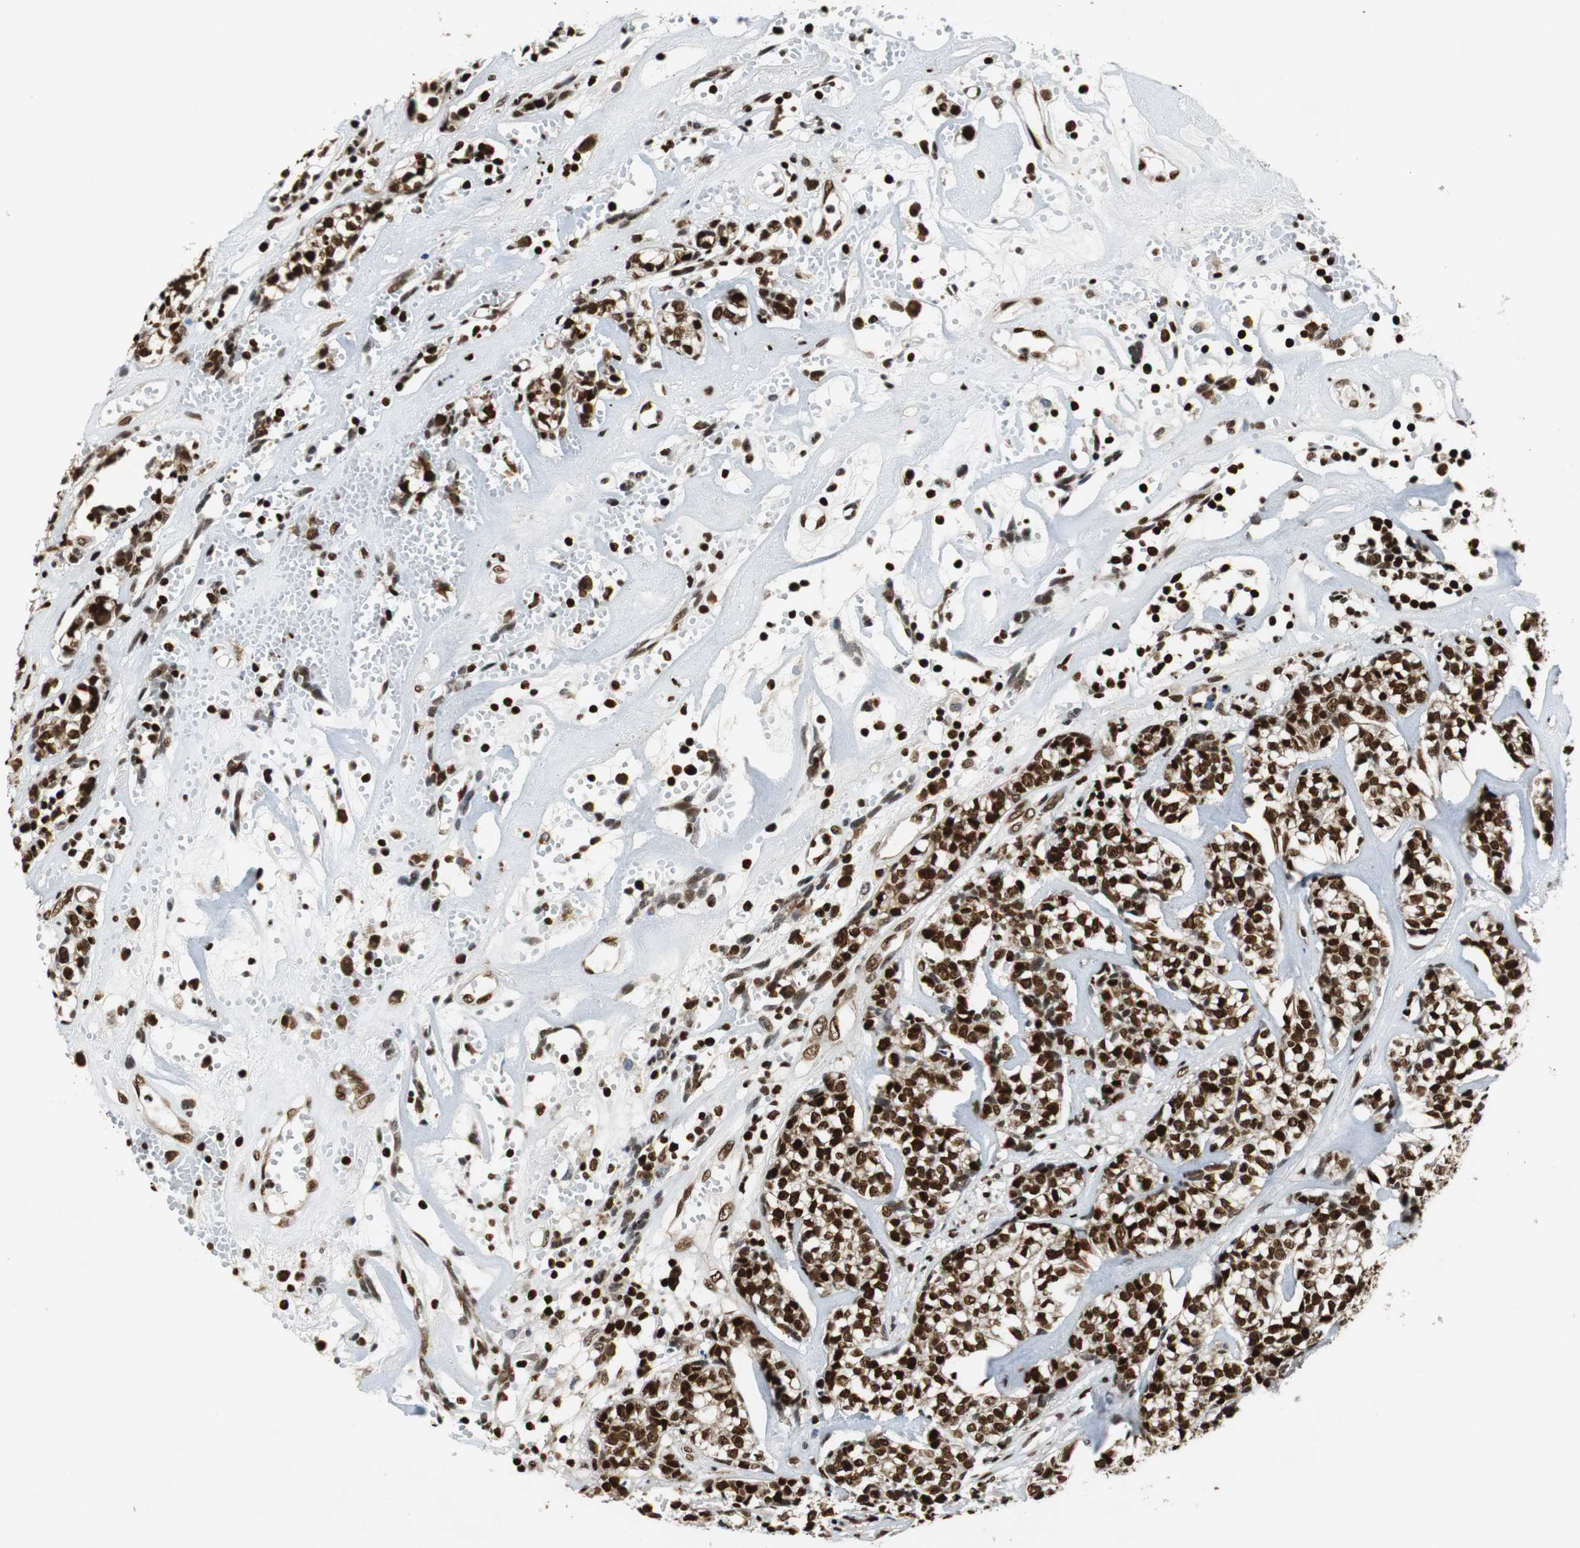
{"staining": {"intensity": "strong", "quantity": ">75%", "location": "nuclear"}, "tissue": "head and neck cancer", "cell_type": "Tumor cells", "image_type": "cancer", "snomed": [{"axis": "morphology", "description": "Adenocarcinoma, NOS"}, {"axis": "topography", "description": "Salivary gland"}, {"axis": "topography", "description": "Head-Neck"}], "caption": "DAB immunohistochemical staining of head and neck adenocarcinoma shows strong nuclear protein positivity in about >75% of tumor cells.", "gene": "HDAC1", "patient": {"sex": "female", "age": 65}}